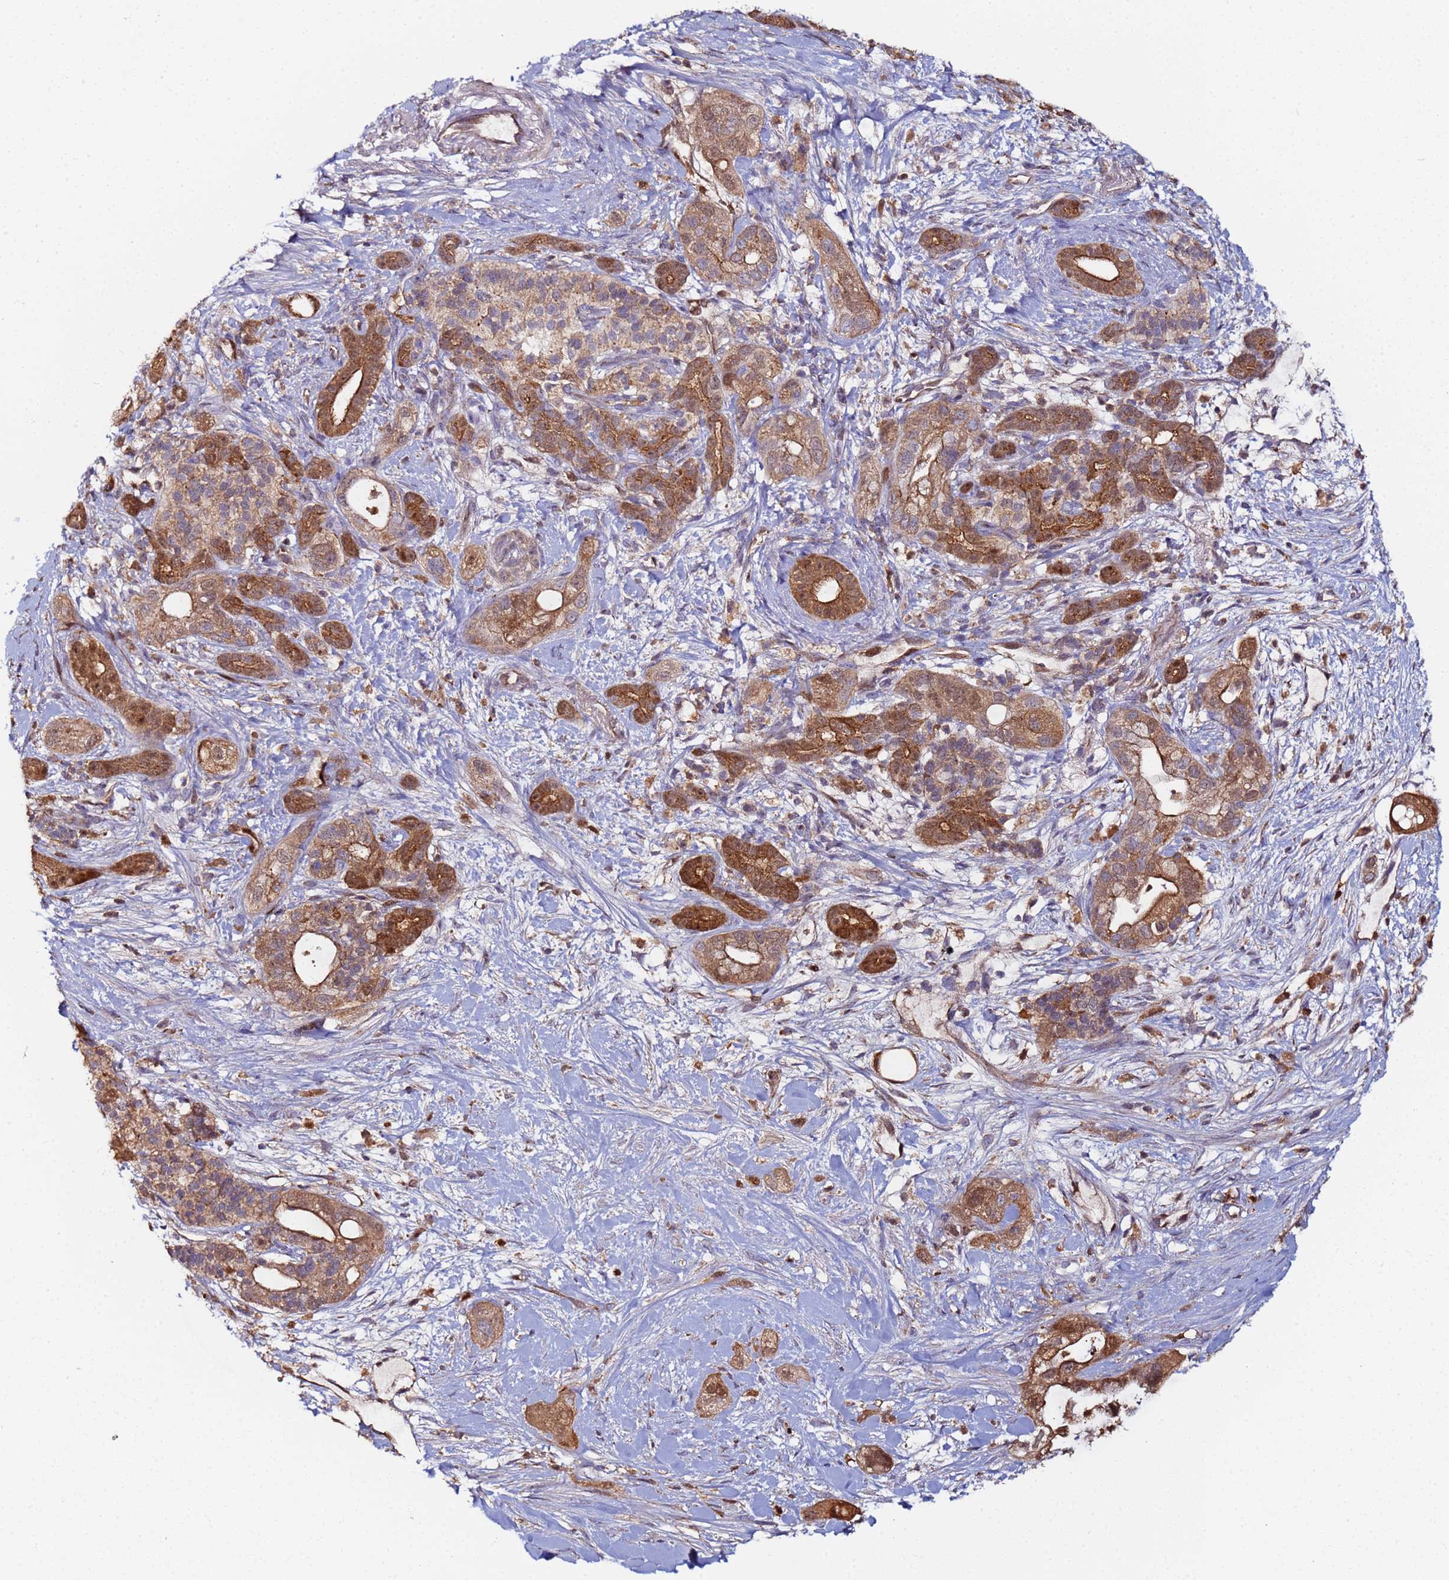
{"staining": {"intensity": "moderate", "quantity": ">75%", "location": "cytoplasmic/membranous,nuclear"}, "tissue": "pancreatic cancer", "cell_type": "Tumor cells", "image_type": "cancer", "snomed": [{"axis": "morphology", "description": "Adenocarcinoma, NOS"}, {"axis": "topography", "description": "Pancreas"}], "caption": "High-power microscopy captured an immunohistochemistry image of pancreatic adenocarcinoma, revealing moderate cytoplasmic/membranous and nuclear staining in approximately >75% of tumor cells.", "gene": "CCDC127", "patient": {"sex": "male", "age": 44}}